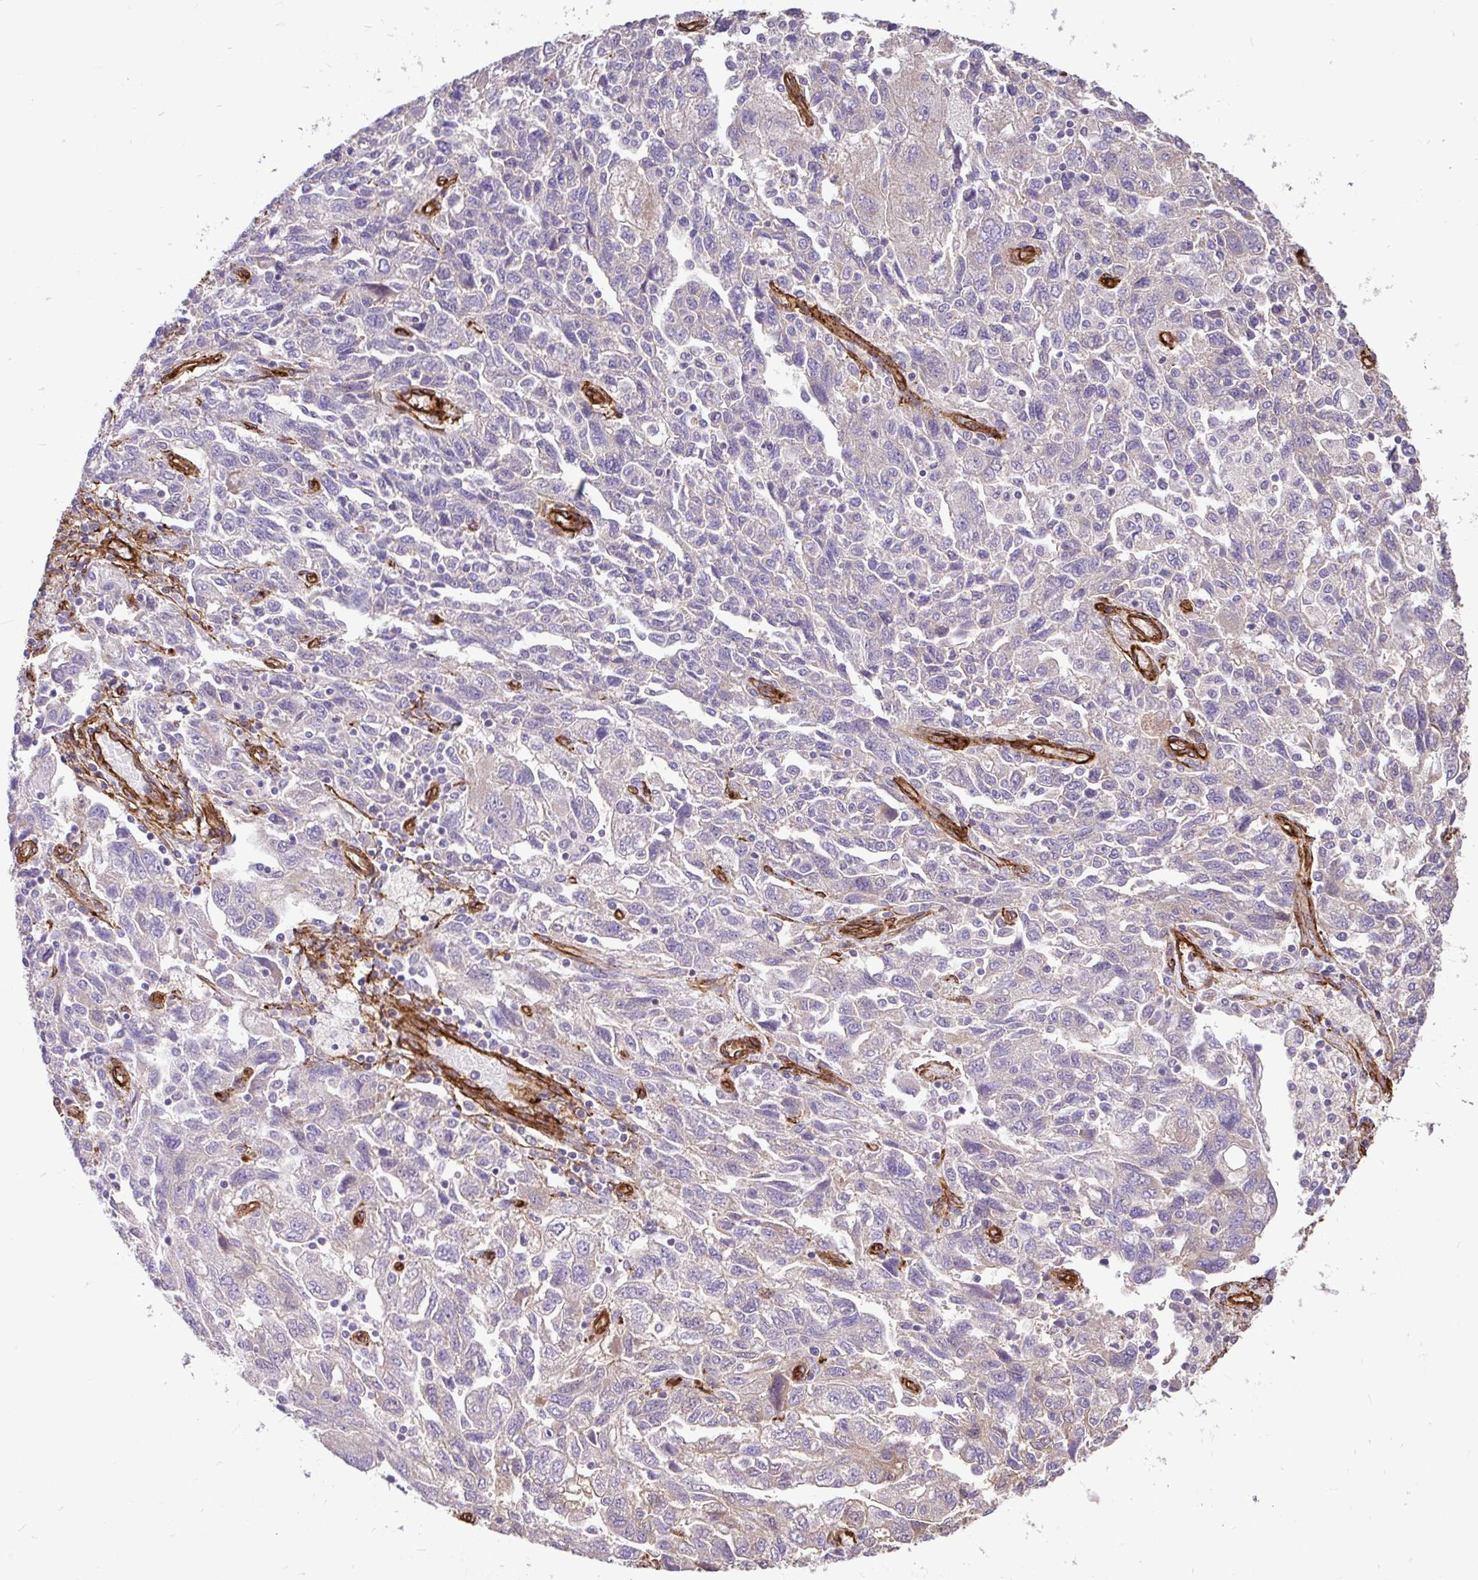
{"staining": {"intensity": "negative", "quantity": "none", "location": "none"}, "tissue": "ovarian cancer", "cell_type": "Tumor cells", "image_type": "cancer", "snomed": [{"axis": "morphology", "description": "Carcinoma, NOS"}, {"axis": "morphology", "description": "Cystadenocarcinoma, serous, NOS"}, {"axis": "topography", "description": "Ovary"}], "caption": "DAB (3,3'-diaminobenzidine) immunohistochemical staining of human ovarian cancer reveals no significant positivity in tumor cells.", "gene": "PTPRK", "patient": {"sex": "female", "age": 69}}